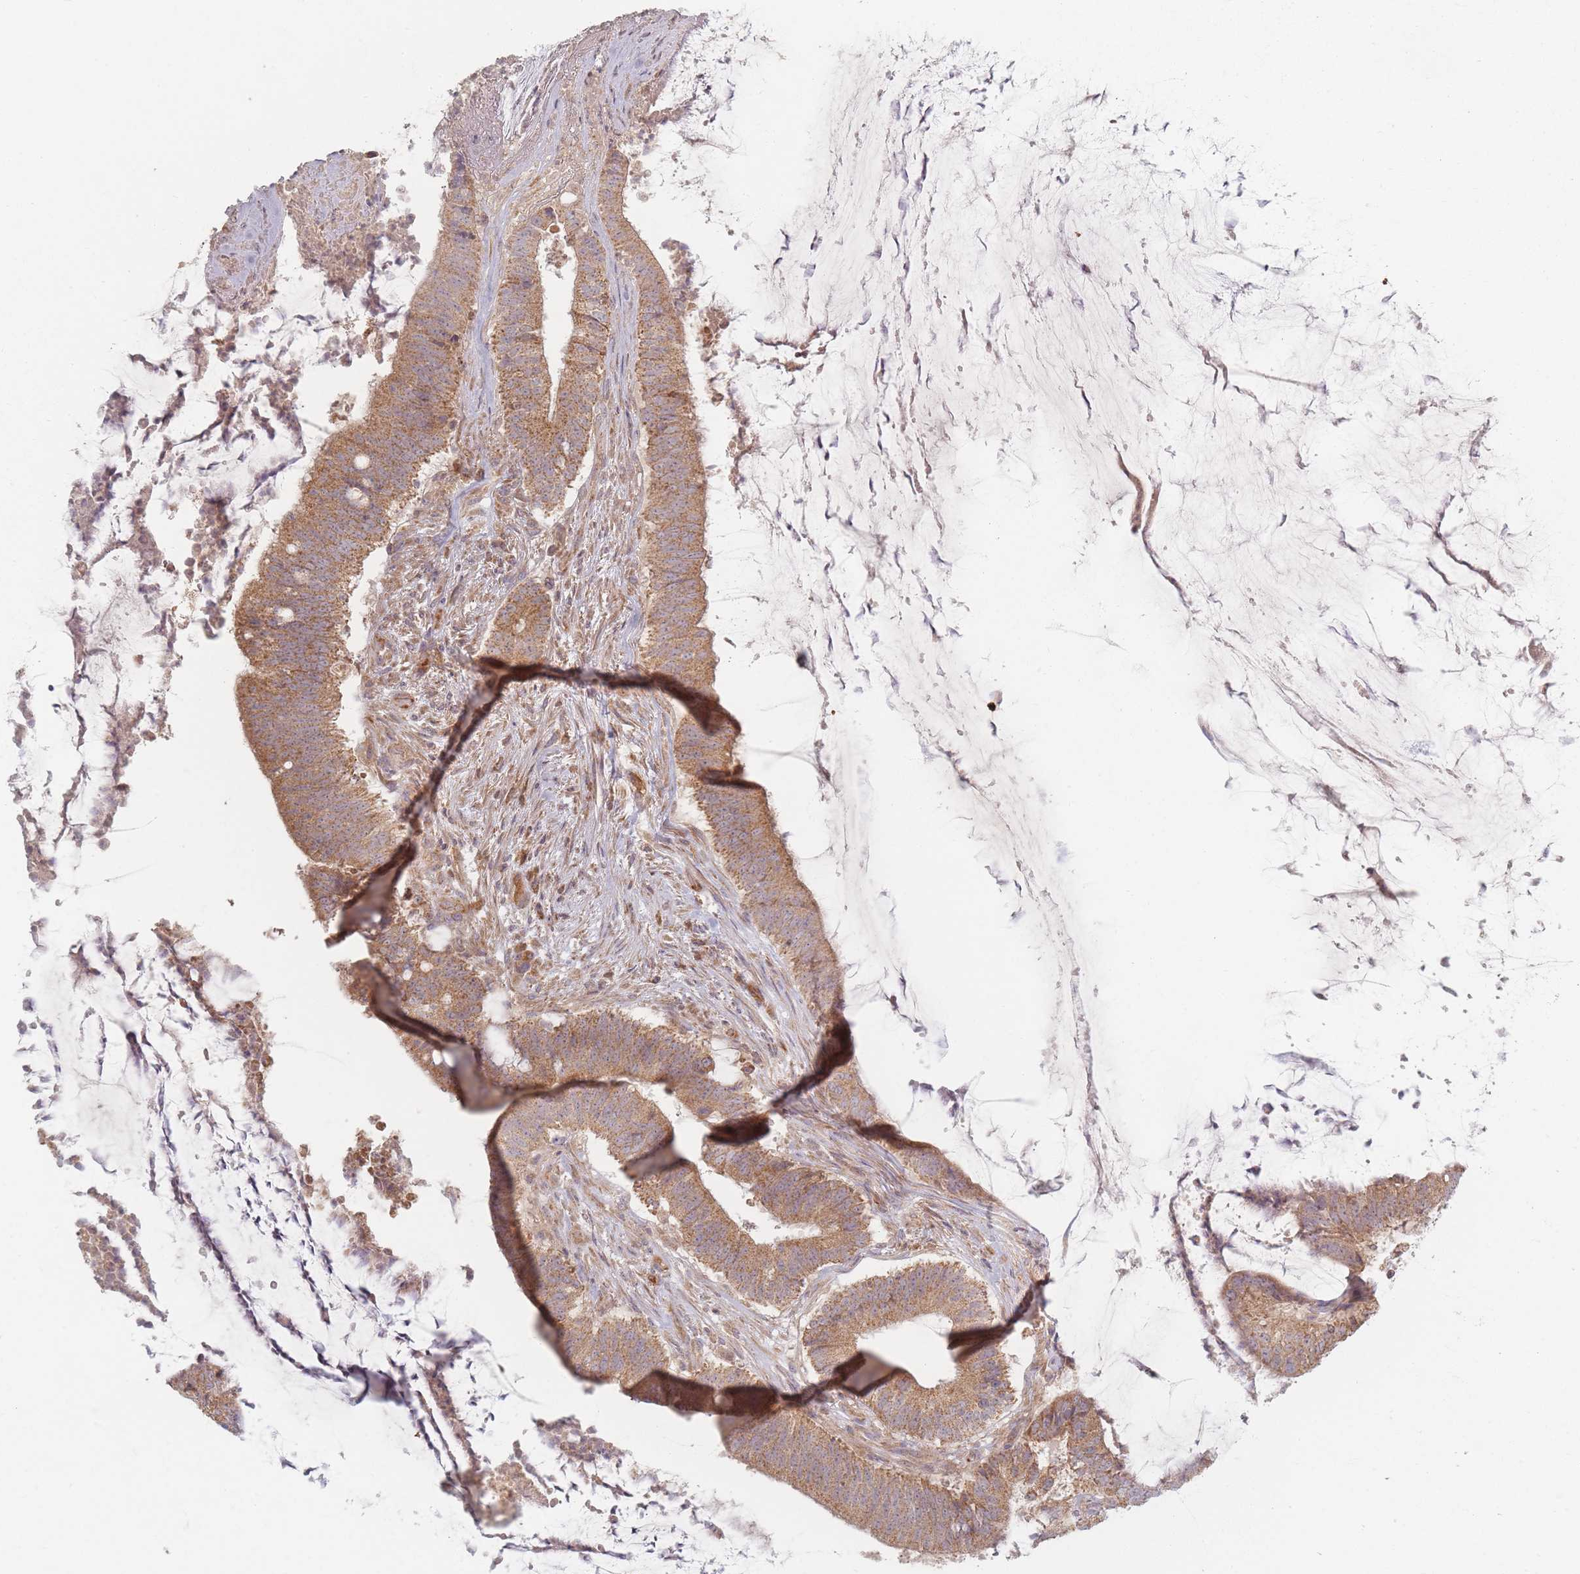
{"staining": {"intensity": "moderate", "quantity": ">75%", "location": "cytoplasmic/membranous"}, "tissue": "colorectal cancer", "cell_type": "Tumor cells", "image_type": "cancer", "snomed": [{"axis": "morphology", "description": "Adenocarcinoma, NOS"}, {"axis": "topography", "description": "Colon"}], "caption": "A histopathology image showing moderate cytoplasmic/membranous expression in about >75% of tumor cells in colorectal cancer (adenocarcinoma), as visualized by brown immunohistochemical staining.", "gene": "MRPS6", "patient": {"sex": "female", "age": 43}}